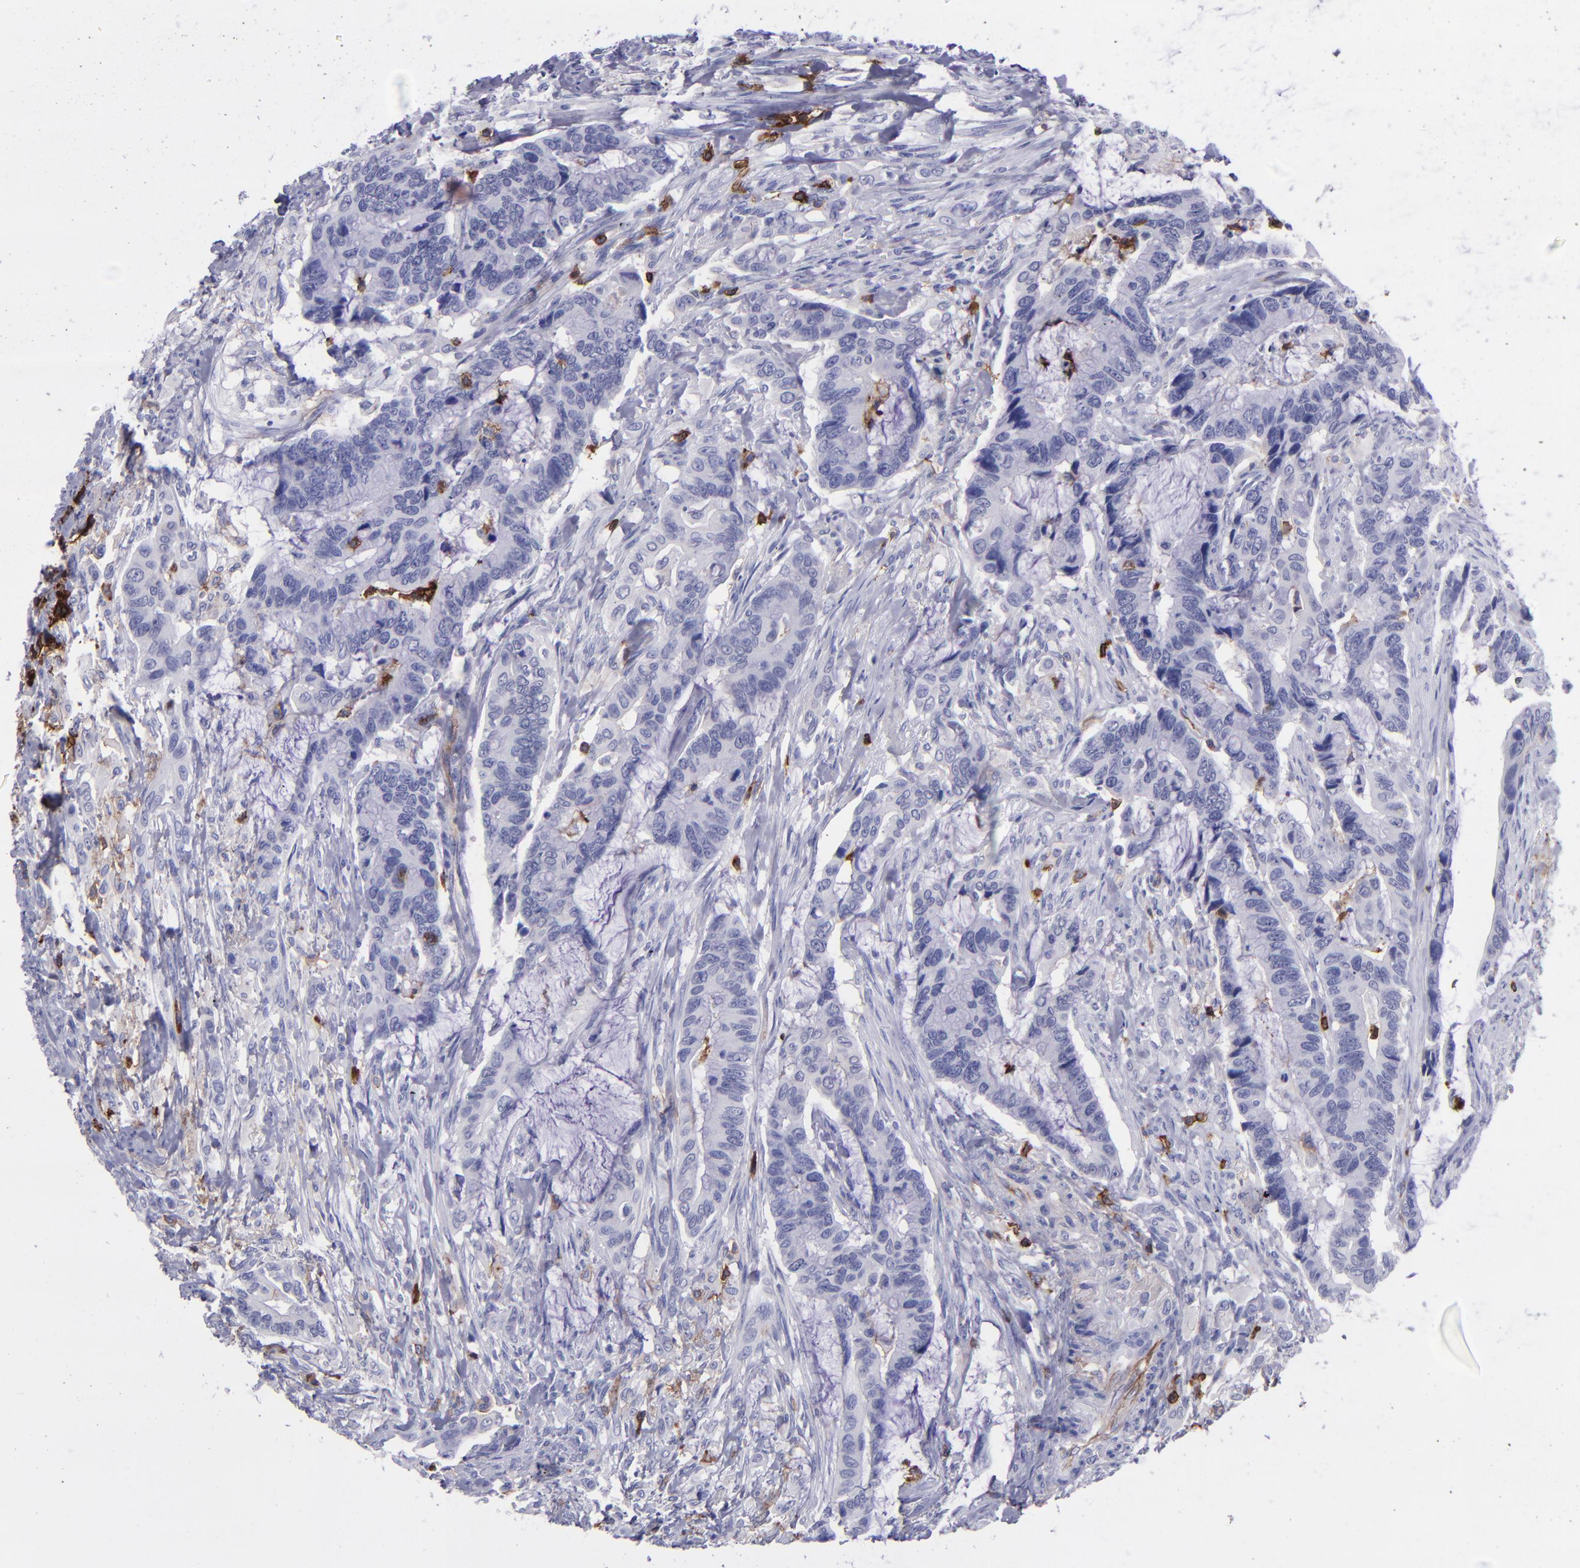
{"staining": {"intensity": "negative", "quantity": "none", "location": "none"}, "tissue": "colorectal cancer", "cell_type": "Tumor cells", "image_type": "cancer", "snomed": [{"axis": "morphology", "description": "Adenocarcinoma, NOS"}, {"axis": "topography", "description": "Rectum"}], "caption": "The immunohistochemistry (IHC) photomicrograph has no significant positivity in tumor cells of colorectal adenocarcinoma tissue.", "gene": "ICAM3", "patient": {"sex": "female", "age": 59}}